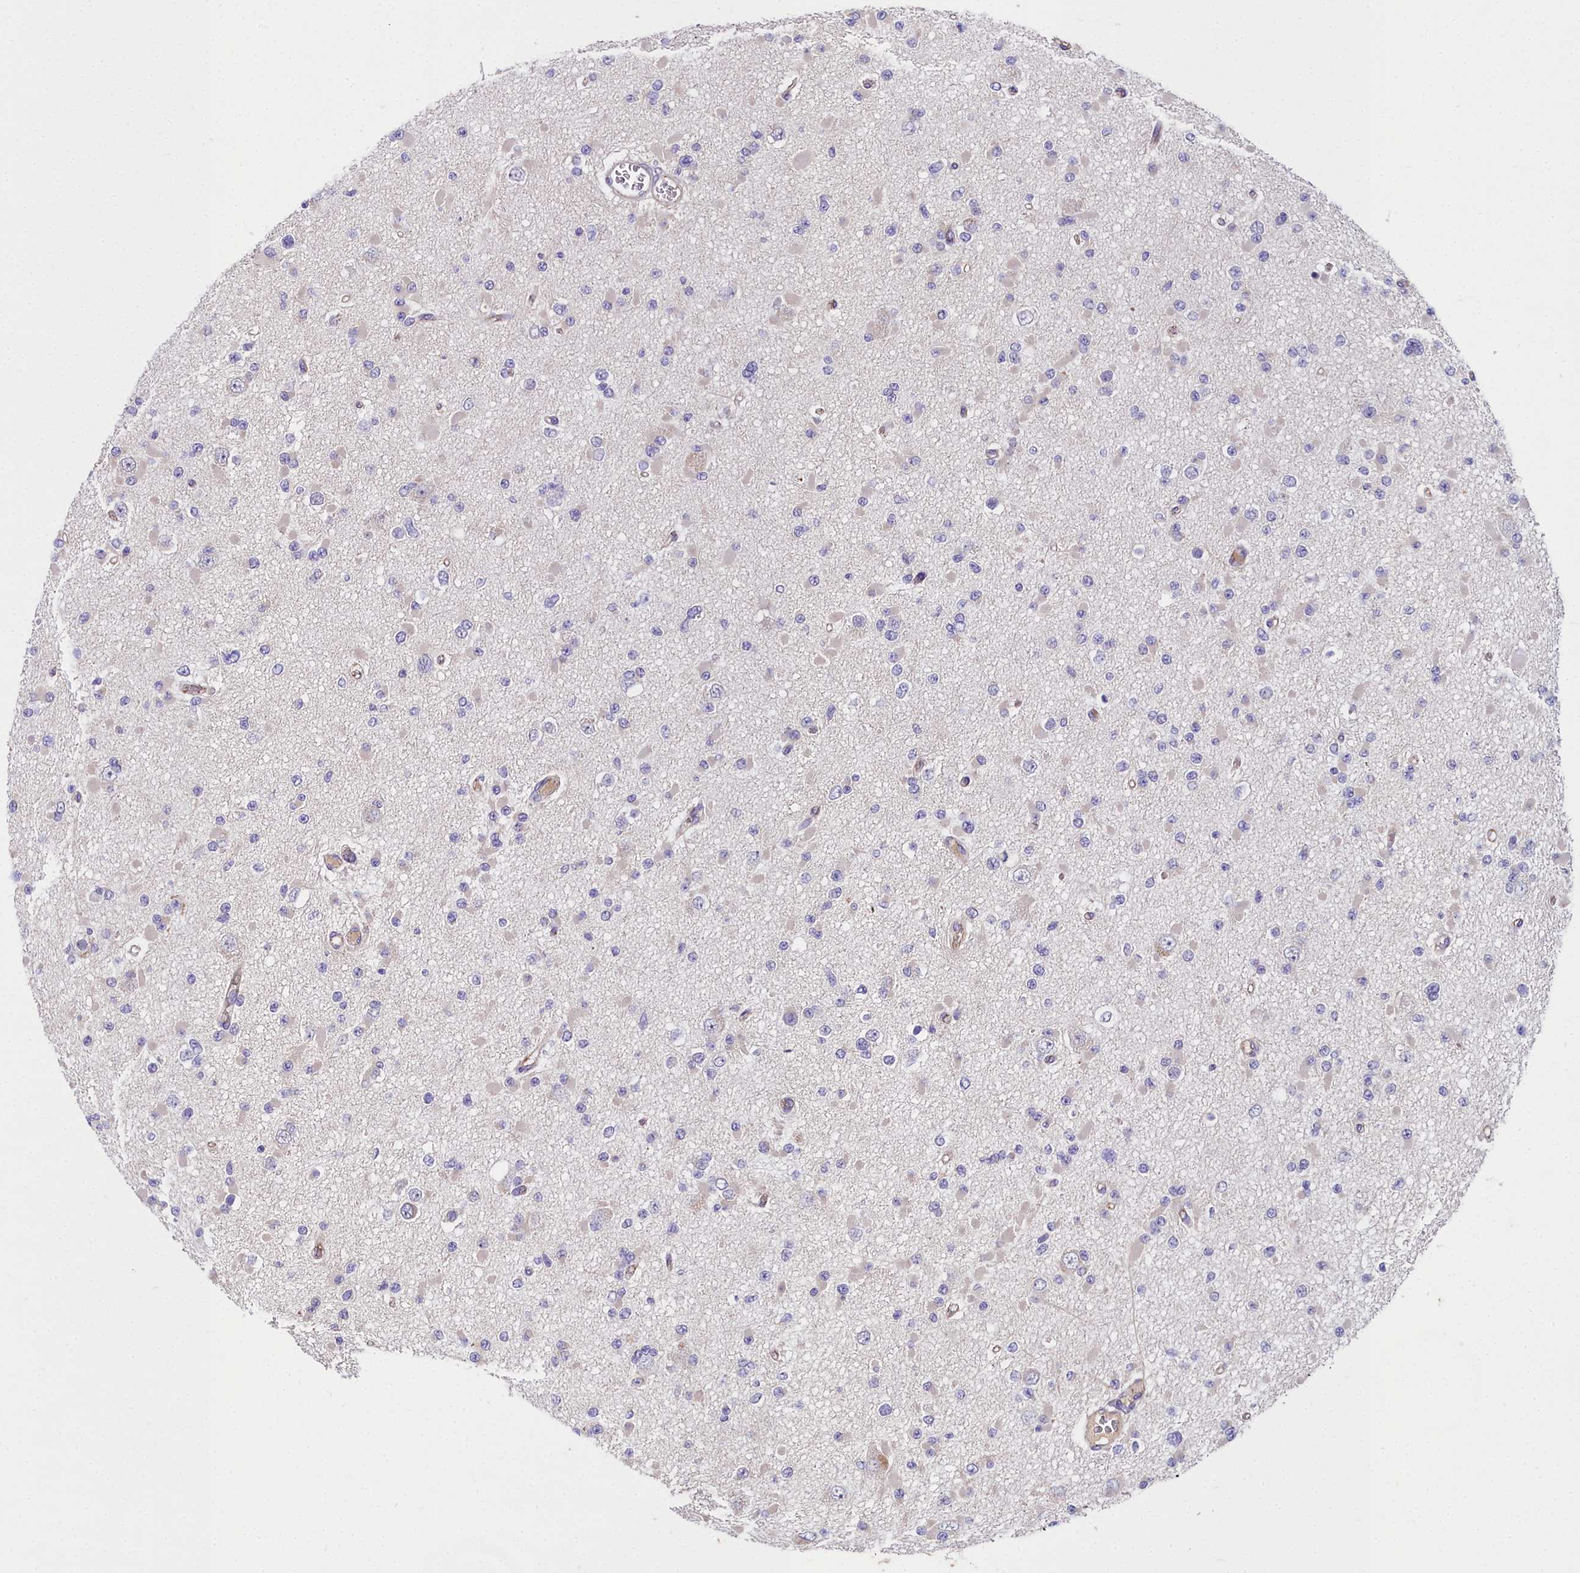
{"staining": {"intensity": "negative", "quantity": "none", "location": "none"}, "tissue": "glioma", "cell_type": "Tumor cells", "image_type": "cancer", "snomed": [{"axis": "morphology", "description": "Glioma, malignant, Low grade"}, {"axis": "topography", "description": "Brain"}], "caption": "Immunohistochemistry (IHC) histopathology image of human malignant glioma (low-grade) stained for a protein (brown), which exhibits no positivity in tumor cells.", "gene": "NT5M", "patient": {"sex": "female", "age": 22}}